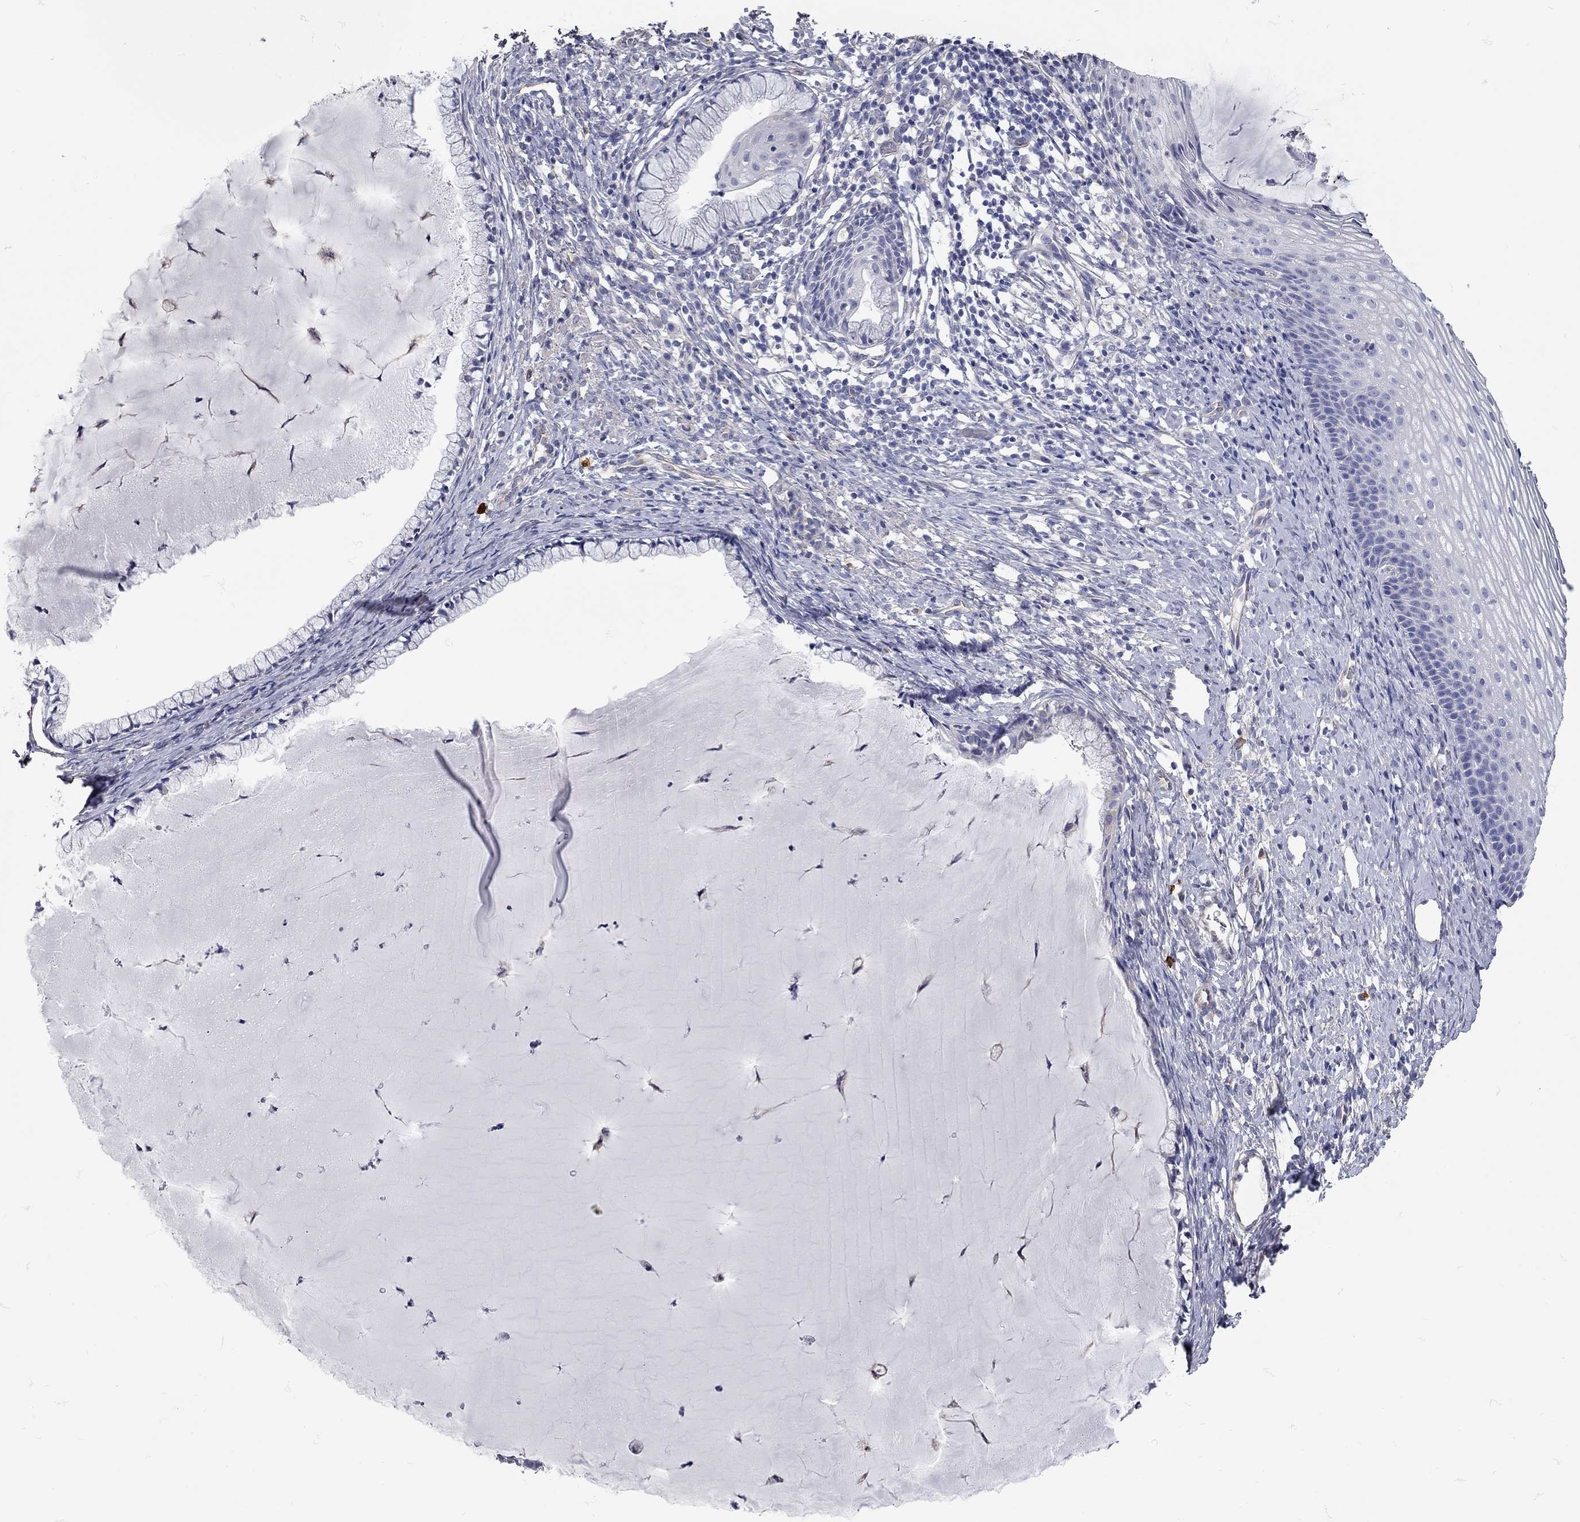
{"staining": {"intensity": "negative", "quantity": "none", "location": "none"}, "tissue": "cervix", "cell_type": "Glandular cells", "image_type": "normal", "snomed": [{"axis": "morphology", "description": "Normal tissue, NOS"}, {"axis": "topography", "description": "Cervix"}], "caption": "Immunohistochemistry photomicrograph of benign cervix: cervix stained with DAB demonstrates no significant protein positivity in glandular cells. (Immunohistochemistry (ihc), brightfield microscopy, high magnification).", "gene": "C10orf90", "patient": {"sex": "female", "age": 39}}